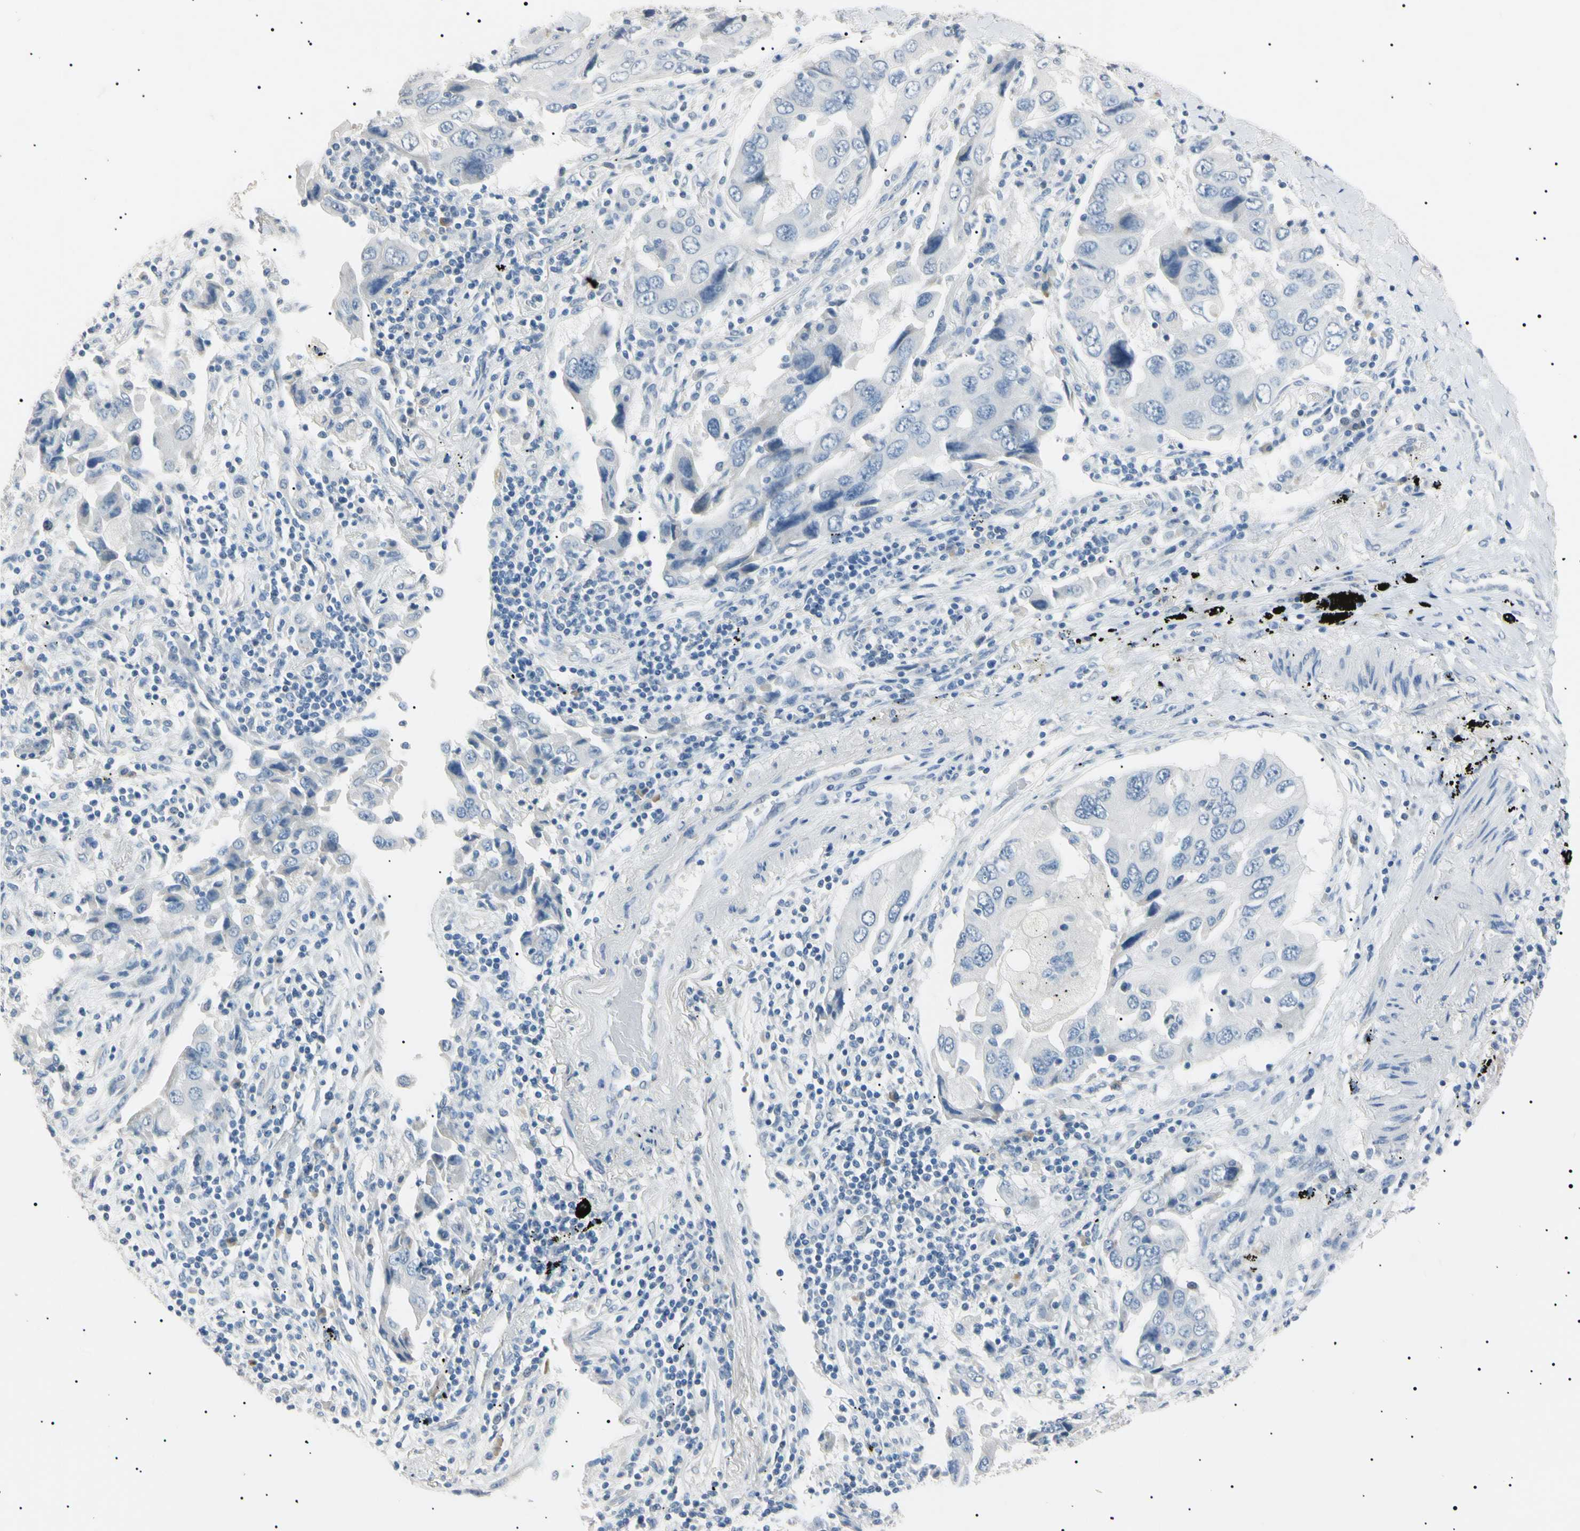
{"staining": {"intensity": "negative", "quantity": "none", "location": "none"}, "tissue": "lung cancer", "cell_type": "Tumor cells", "image_type": "cancer", "snomed": [{"axis": "morphology", "description": "Adenocarcinoma, NOS"}, {"axis": "topography", "description": "Lung"}], "caption": "An image of human lung cancer (adenocarcinoma) is negative for staining in tumor cells.", "gene": "CGB3", "patient": {"sex": "female", "age": 65}}